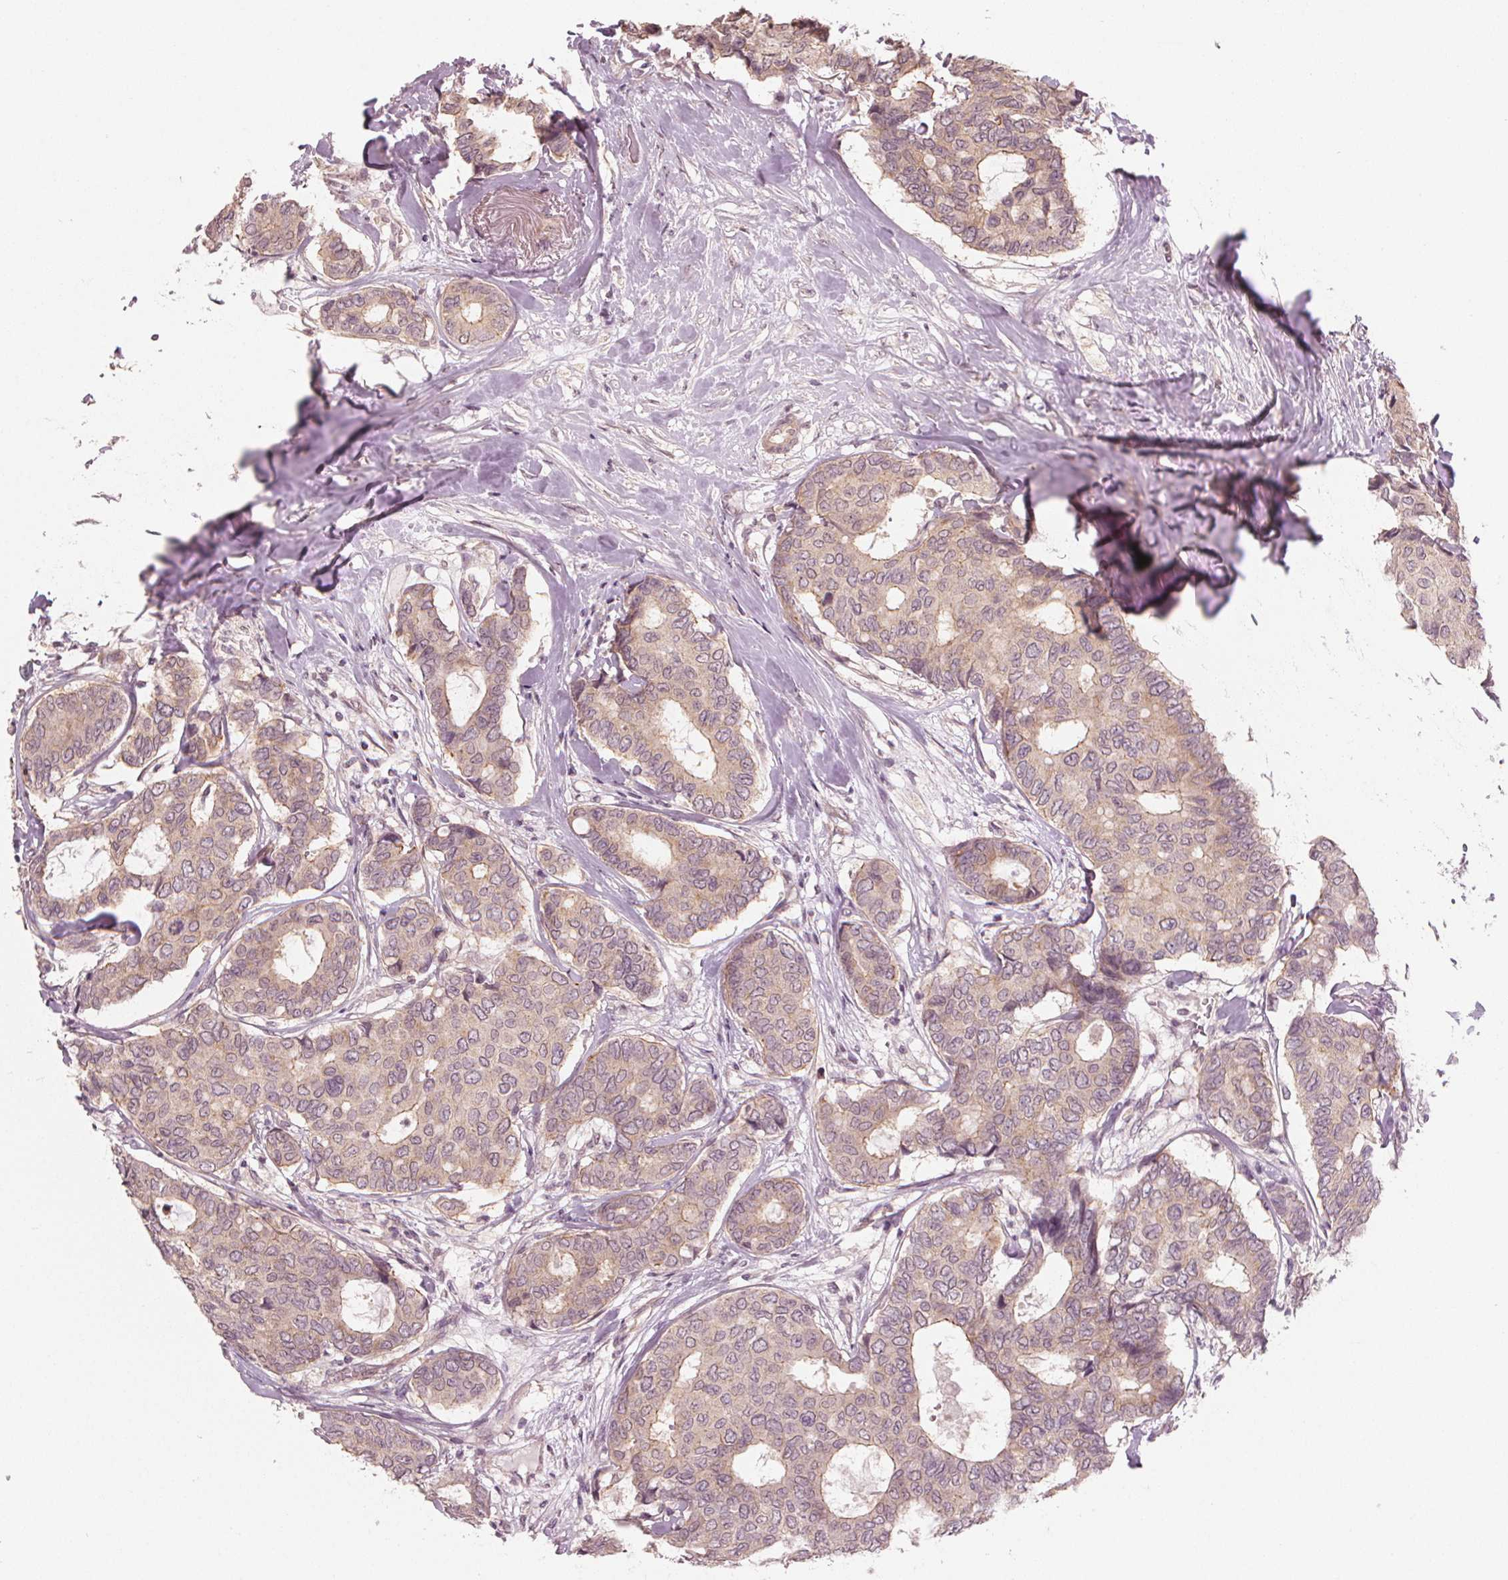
{"staining": {"intensity": "weak", "quantity": "<25%", "location": "cytoplasmic/membranous"}, "tissue": "breast cancer", "cell_type": "Tumor cells", "image_type": "cancer", "snomed": [{"axis": "morphology", "description": "Duct carcinoma"}, {"axis": "topography", "description": "Breast"}], "caption": "IHC micrograph of neoplastic tissue: human breast cancer stained with DAB (3,3'-diaminobenzidine) reveals no significant protein expression in tumor cells. Nuclei are stained in blue.", "gene": "CLBA1", "patient": {"sex": "female", "age": 75}}